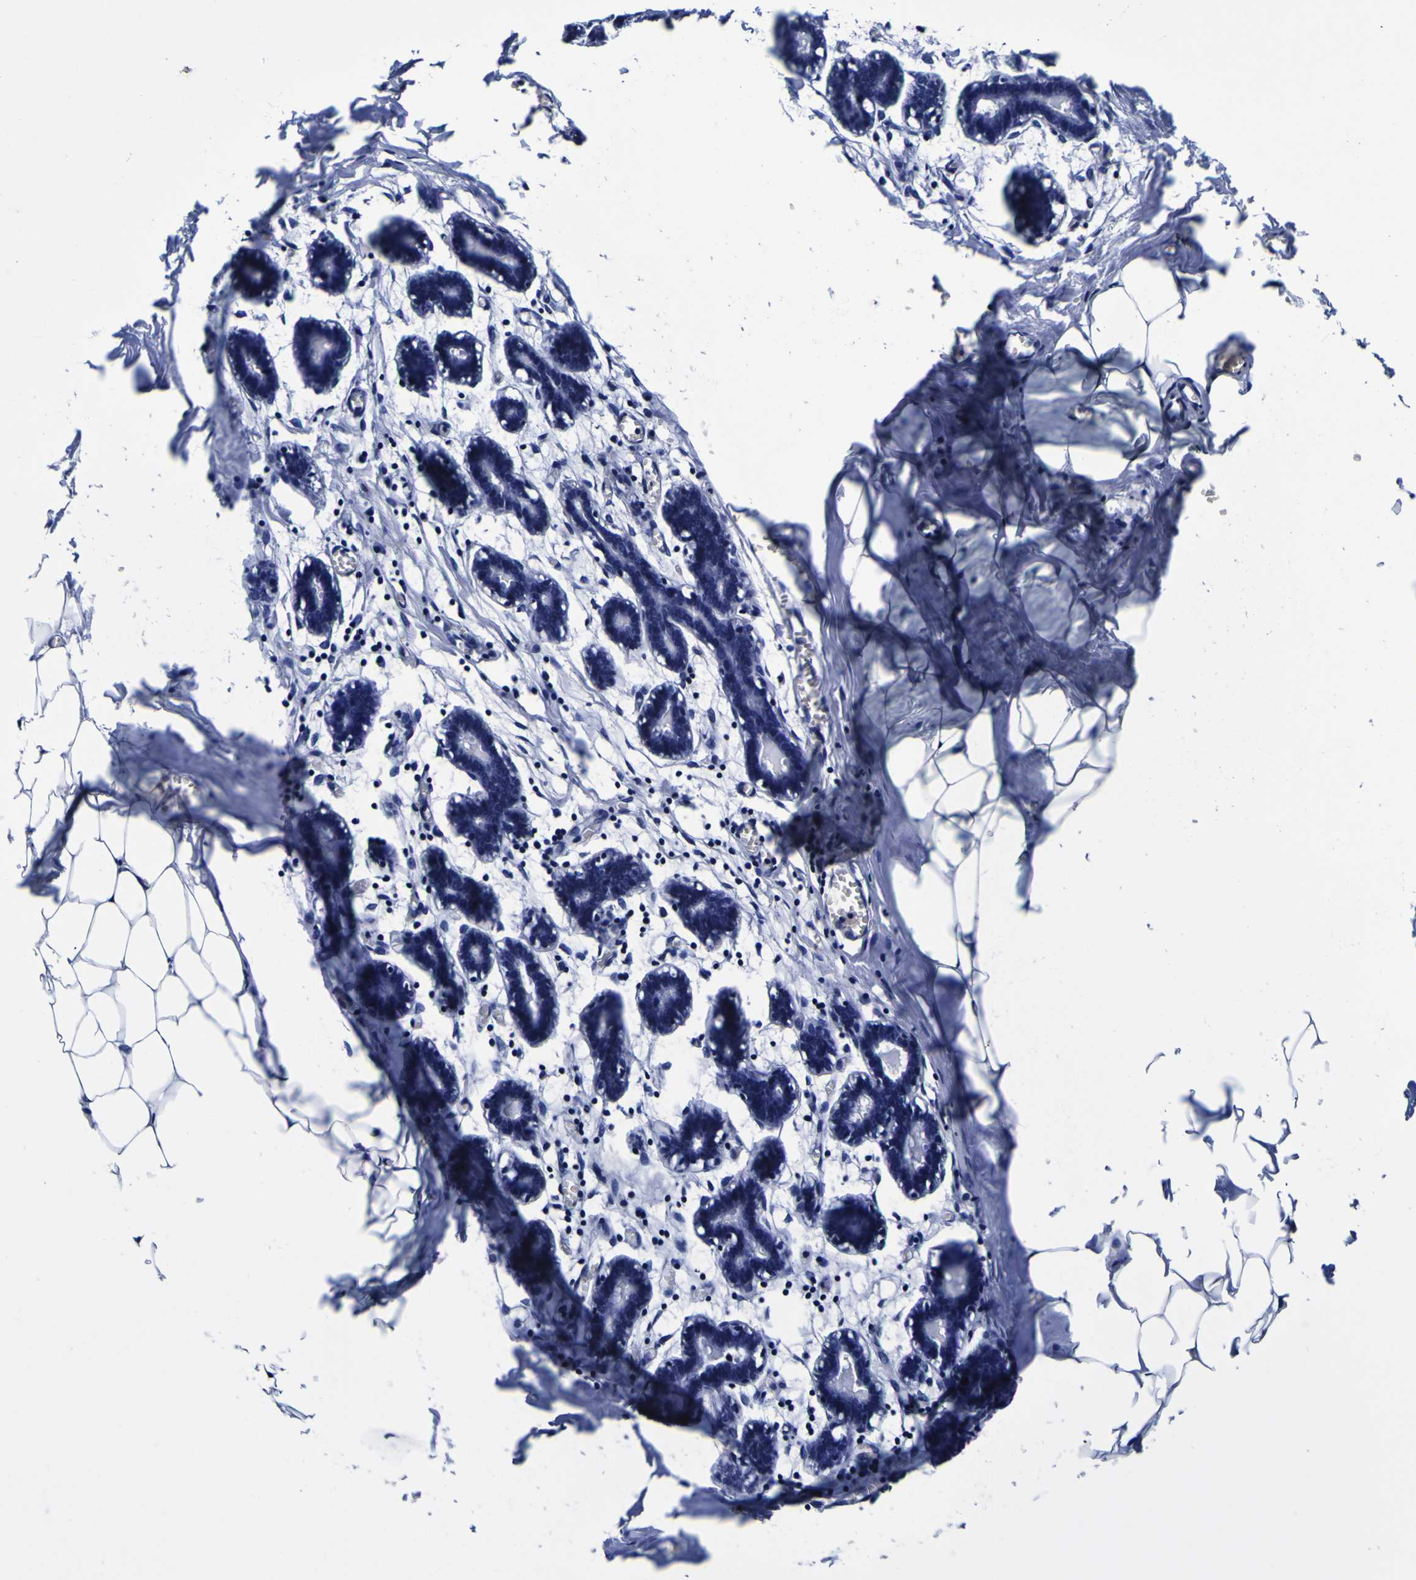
{"staining": {"intensity": "negative", "quantity": "none", "location": "none"}, "tissue": "breast", "cell_type": "Adipocytes", "image_type": "normal", "snomed": [{"axis": "morphology", "description": "Normal tissue, NOS"}, {"axis": "topography", "description": "Breast"}], "caption": "A micrograph of breast stained for a protein shows no brown staining in adipocytes. (Brightfield microscopy of DAB IHC at high magnification).", "gene": "PDLIM4", "patient": {"sex": "female", "age": 27}}